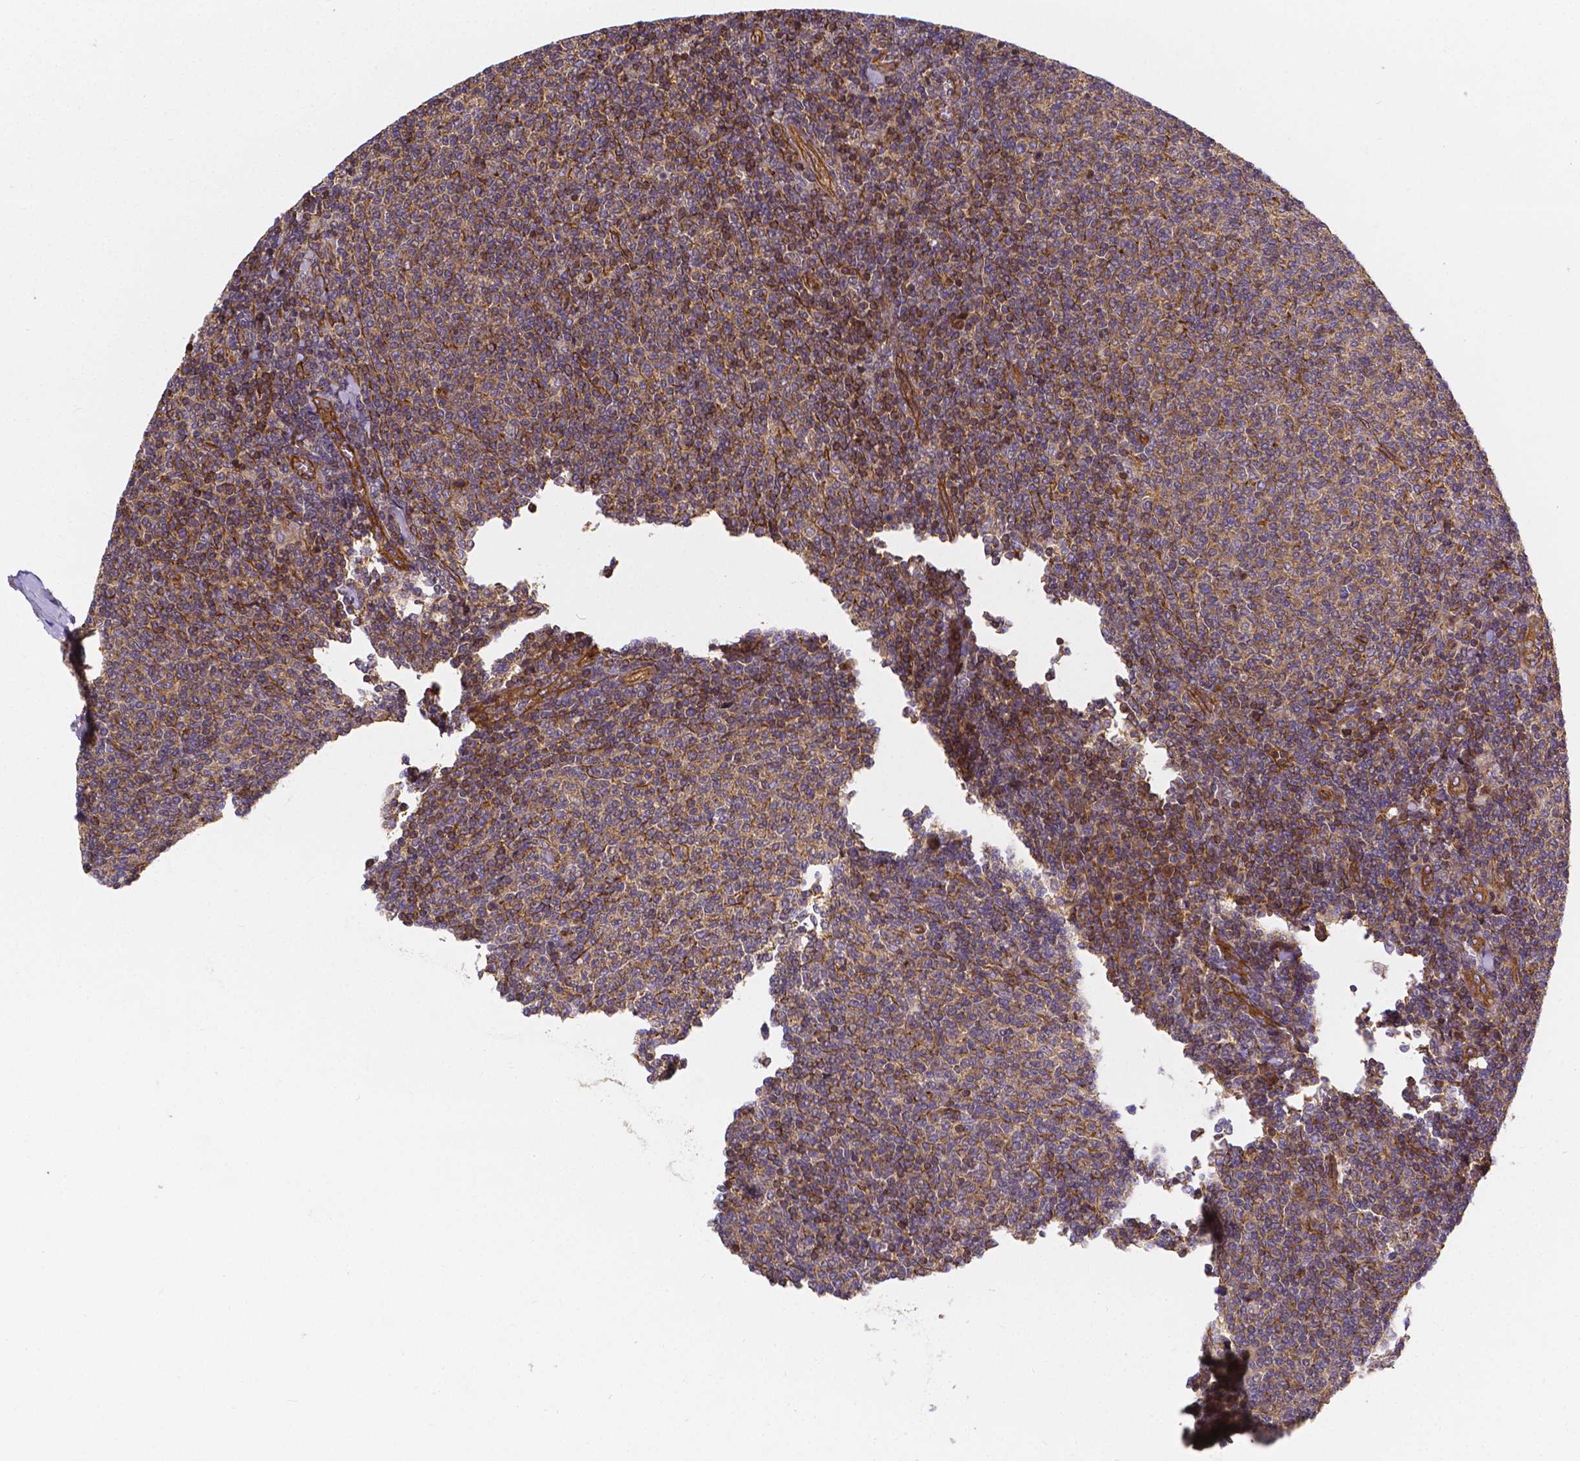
{"staining": {"intensity": "moderate", "quantity": ">75%", "location": "cytoplasmic/membranous"}, "tissue": "lymphoma", "cell_type": "Tumor cells", "image_type": "cancer", "snomed": [{"axis": "morphology", "description": "Malignant lymphoma, non-Hodgkin's type, Low grade"}, {"axis": "topography", "description": "Lymph node"}], "caption": "Brown immunohistochemical staining in lymphoma exhibits moderate cytoplasmic/membranous staining in about >75% of tumor cells.", "gene": "CLINT1", "patient": {"sex": "male", "age": 52}}